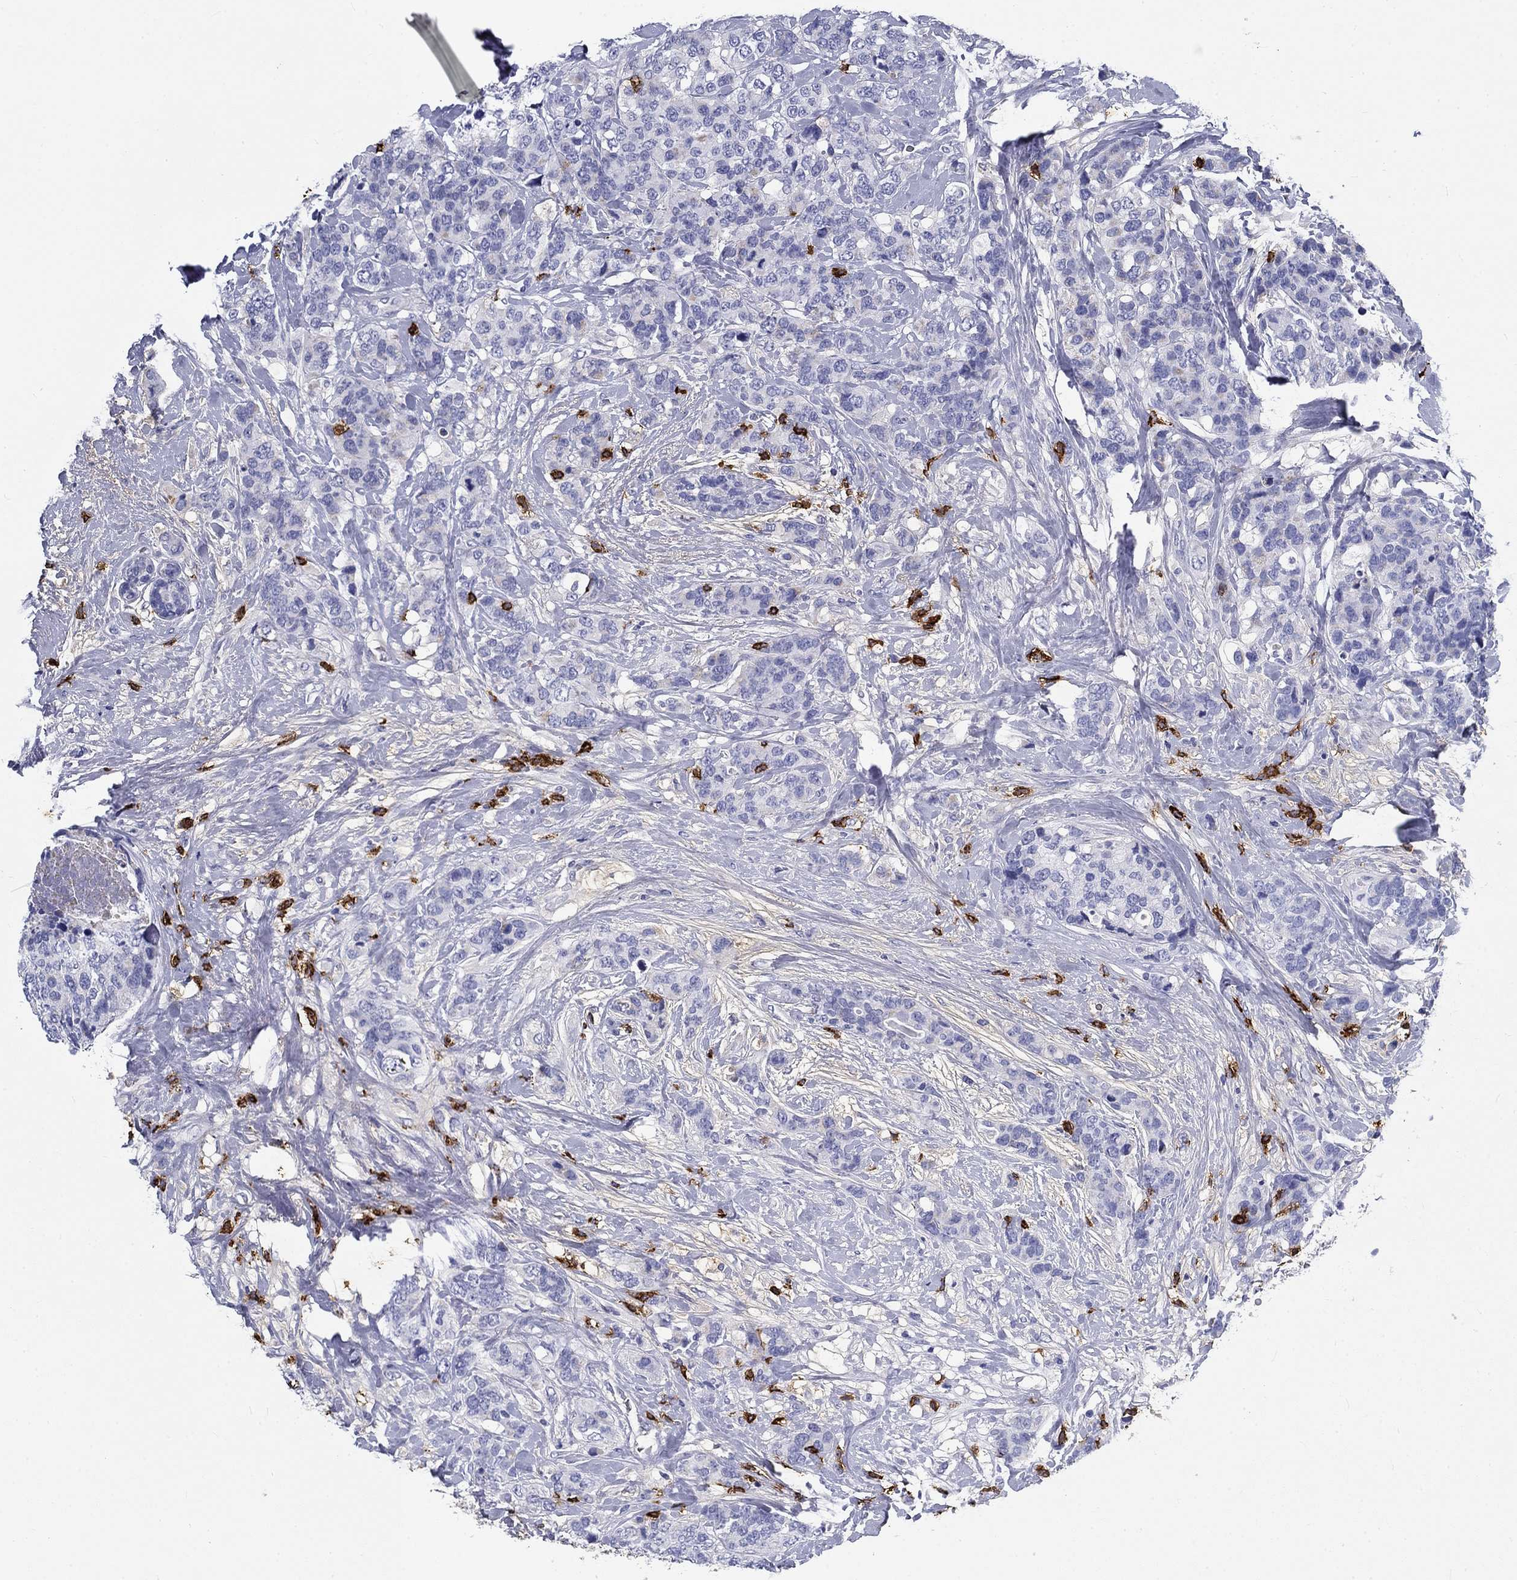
{"staining": {"intensity": "negative", "quantity": "none", "location": "none"}, "tissue": "breast cancer", "cell_type": "Tumor cells", "image_type": "cancer", "snomed": [{"axis": "morphology", "description": "Lobular carcinoma"}, {"axis": "topography", "description": "Breast"}], "caption": "Human breast cancer stained for a protein using immunohistochemistry displays no staining in tumor cells.", "gene": "CD40LG", "patient": {"sex": "female", "age": 59}}